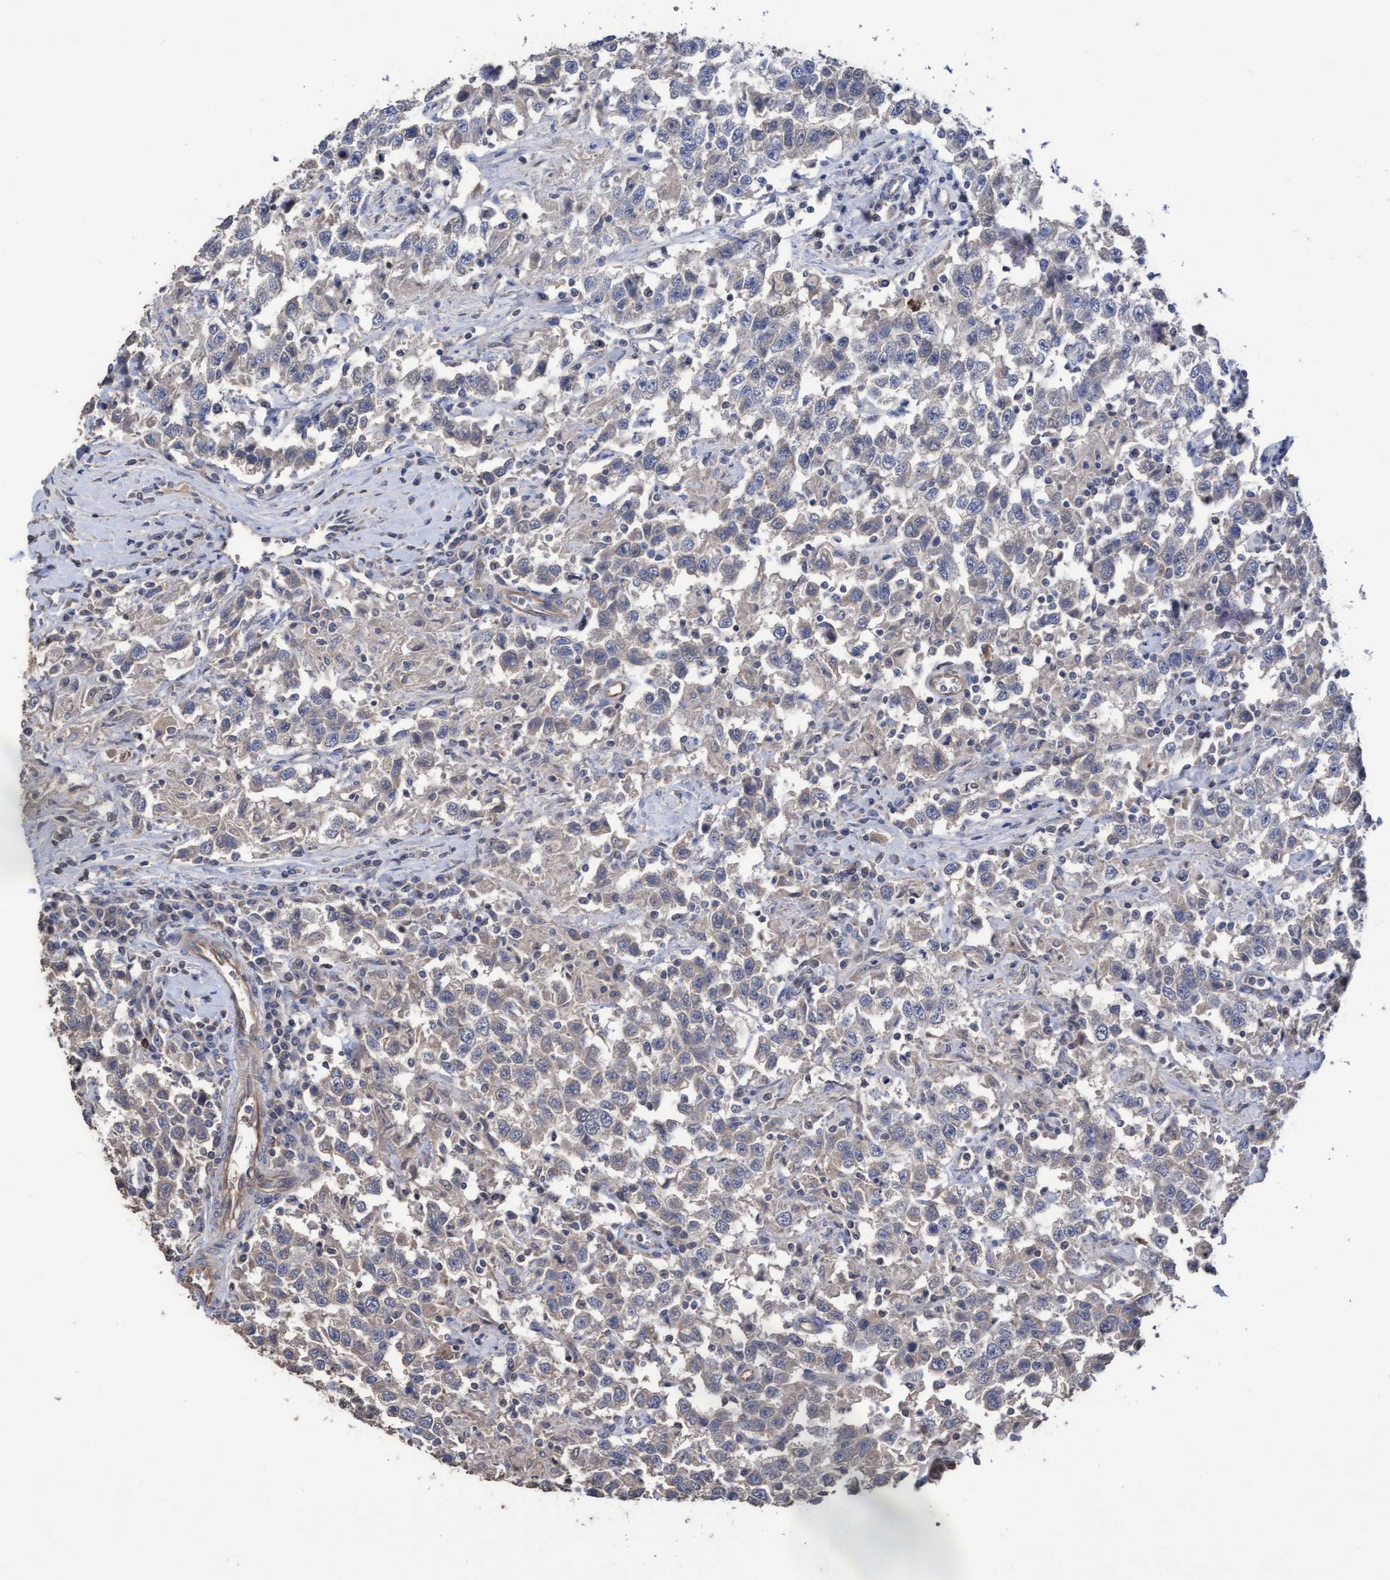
{"staining": {"intensity": "weak", "quantity": "<25%", "location": "cytoplasmic/membranous"}, "tissue": "testis cancer", "cell_type": "Tumor cells", "image_type": "cancer", "snomed": [{"axis": "morphology", "description": "Seminoma, NOS"}, {"axis": "topography", "description": "Testis"}], "caption": "Tumor cells show no significant protein expression in testis cancer (seminoma).", "gene": "KRT24", "patient": {"sex": "male", "age": 41}}